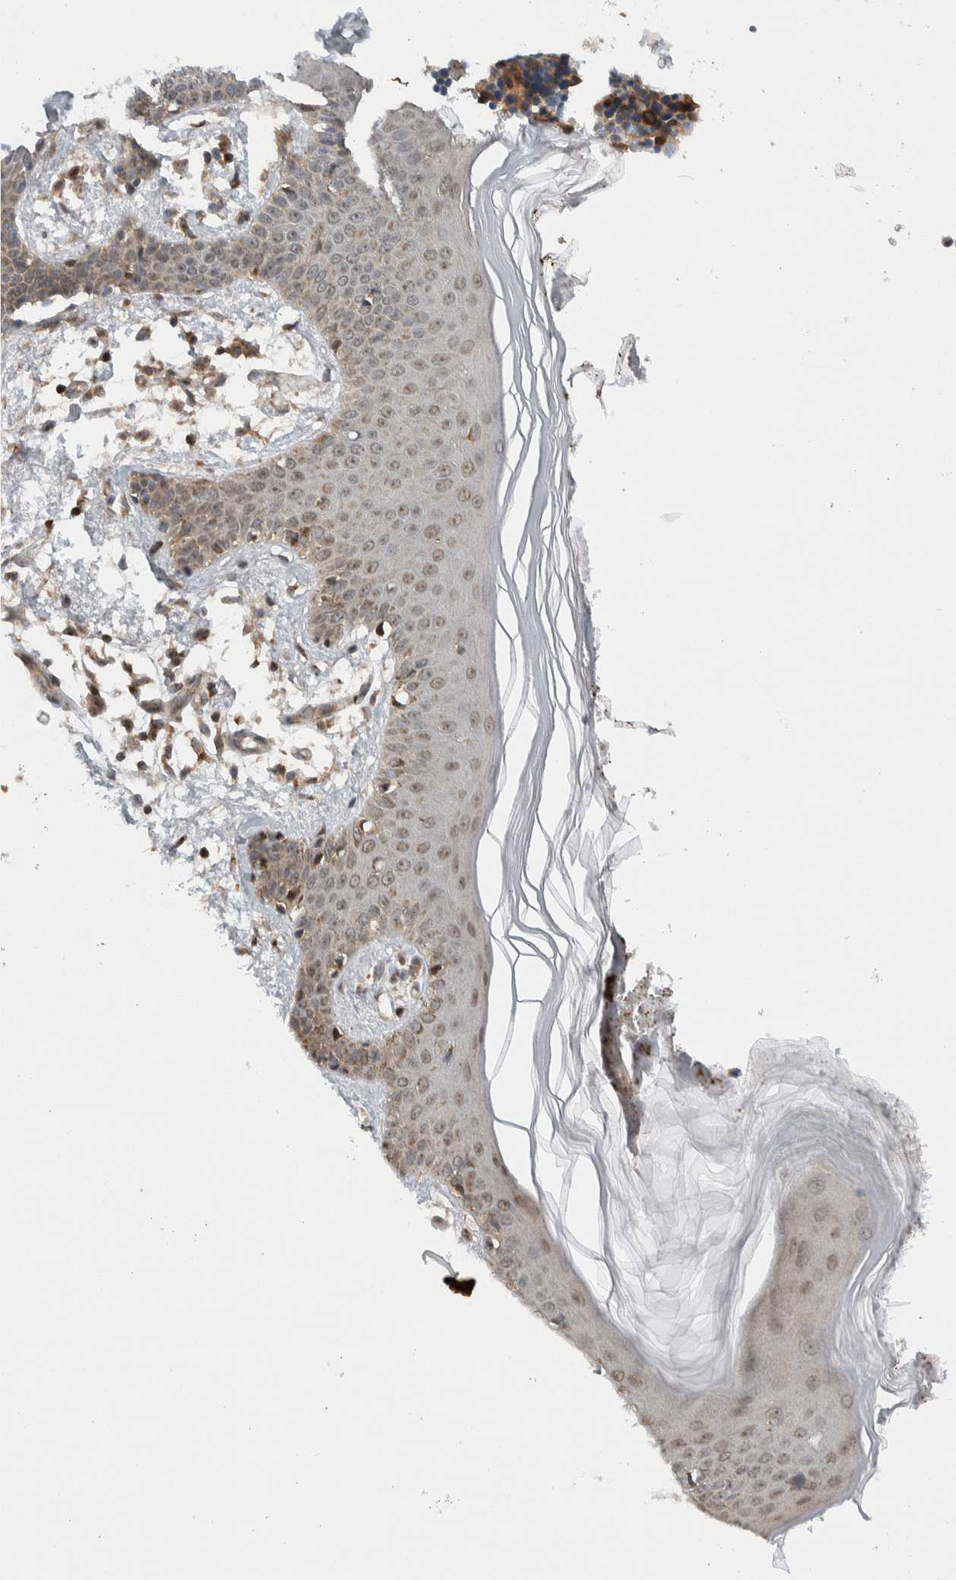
{"staining": {"intensity": "strong", "quantity": ">75%", "location": "cytoplasmic/membranous"}, "tissue": "skin", "cell_type": "Fibroblasts", "image_type": "normal", "snomed": [{"axis": "morphology", "description": "Normal tissue, NOS"}, {"axis": "topography", "description": "Skin"}], "caption": "Strong cytoplasmic/membranous protein expression is identified in about >75% of fibroblasts in skin. Immunohistochemistry stains the protein in brown and the nuclei are stained blue.", "gene": "KLHL6", "patient": {"sex": "male", "age": 53}}